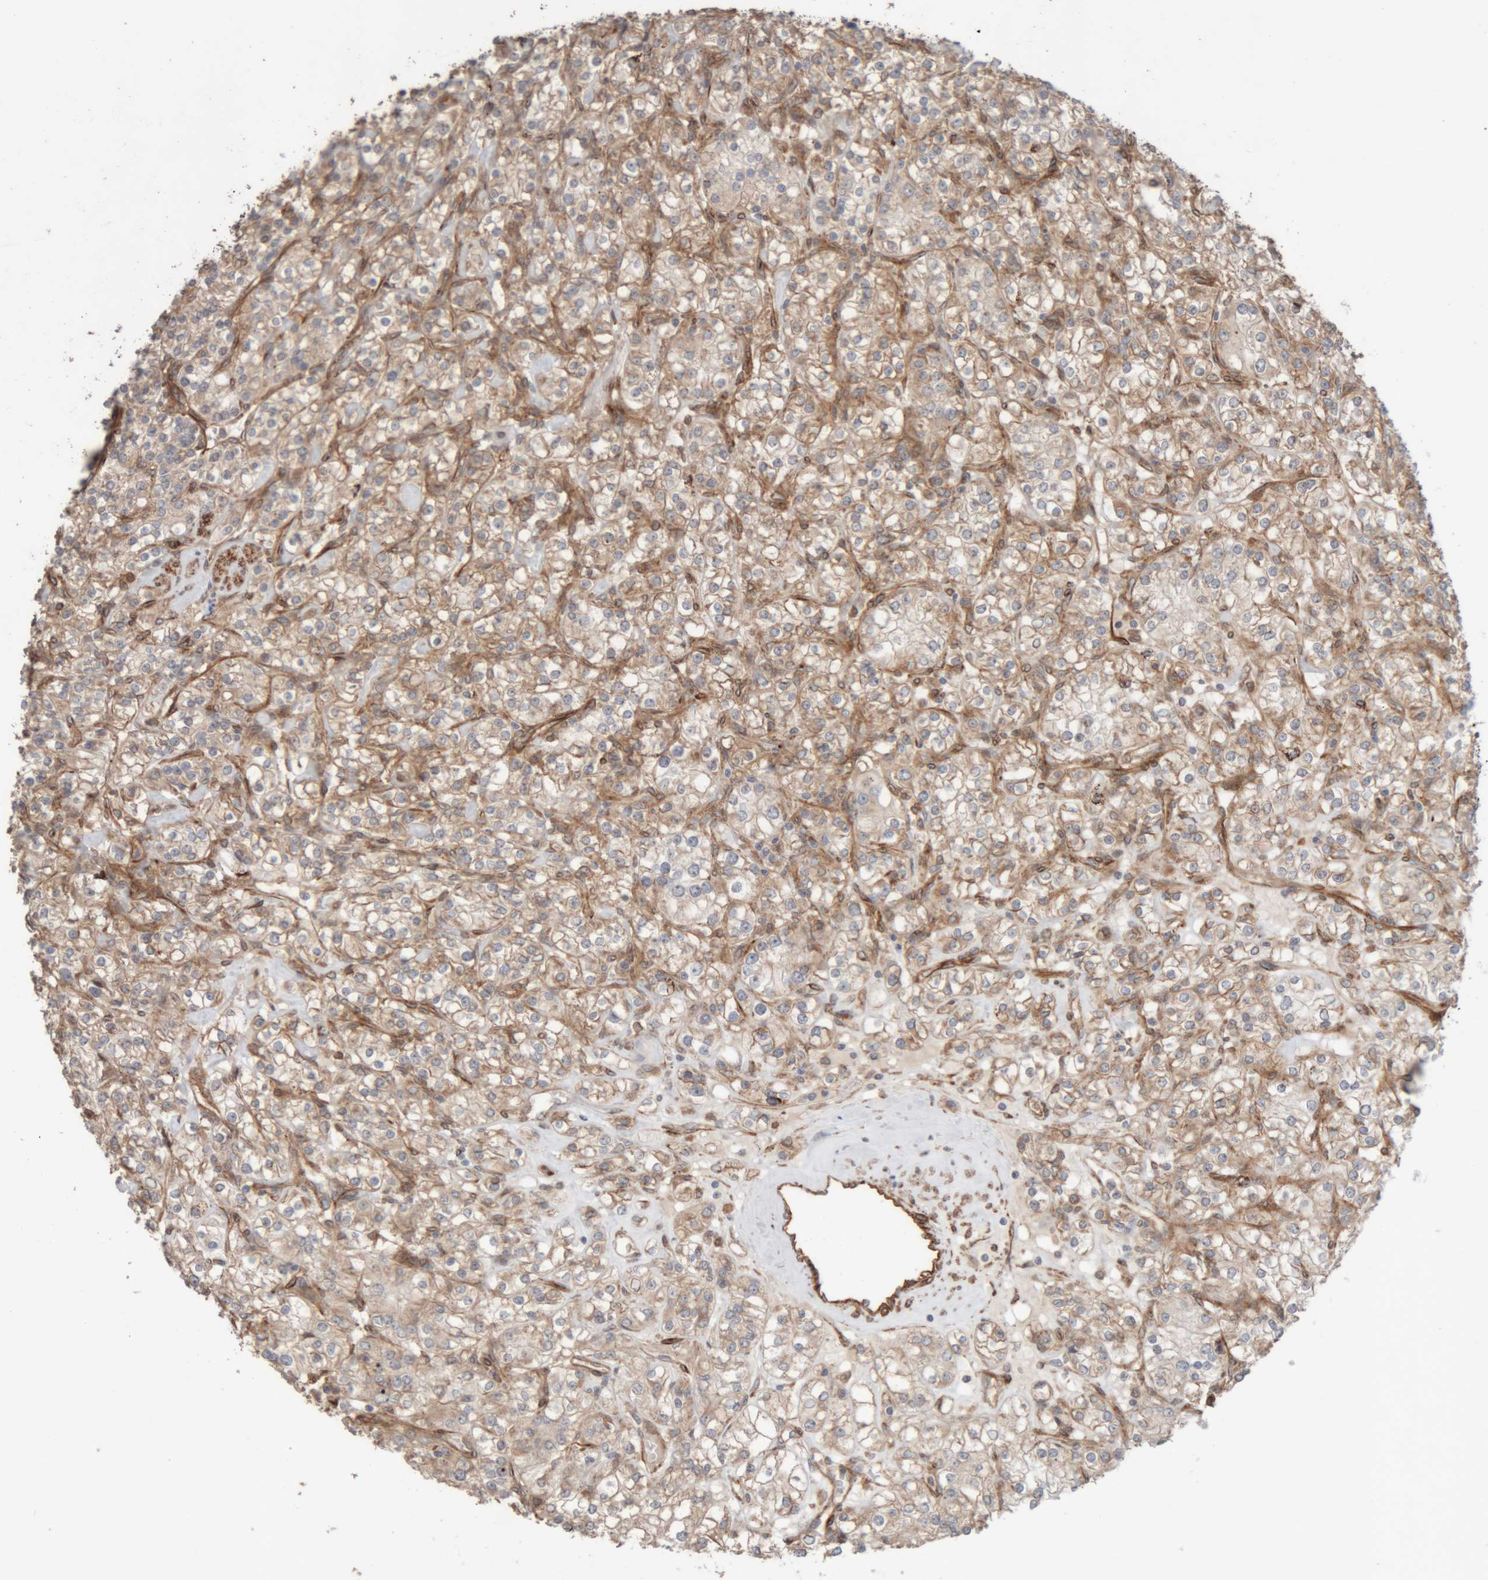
{"staining": {"intensity": "weak", "quantity": "25%-75%", "location": "cytoplasmic/membranous"}, "tissue": "renal cancer", "cell_type": "Tumor cells", "image_type": "cancer", "snomed": [{"axis": "morphology", "description": "Adenocarcinoma, NOS"}, {"axis": "topography", "description": "Kidney"}], "caption": "Weak cytoplasmic/membranous protein expression is identified in about 25%-75% of tumor cells in renal adenocarcinoma. (IHC, brightfield microscopy, high magnification).", "gene": "RAB32", "patient": {"sex": "male", "age": 77}}